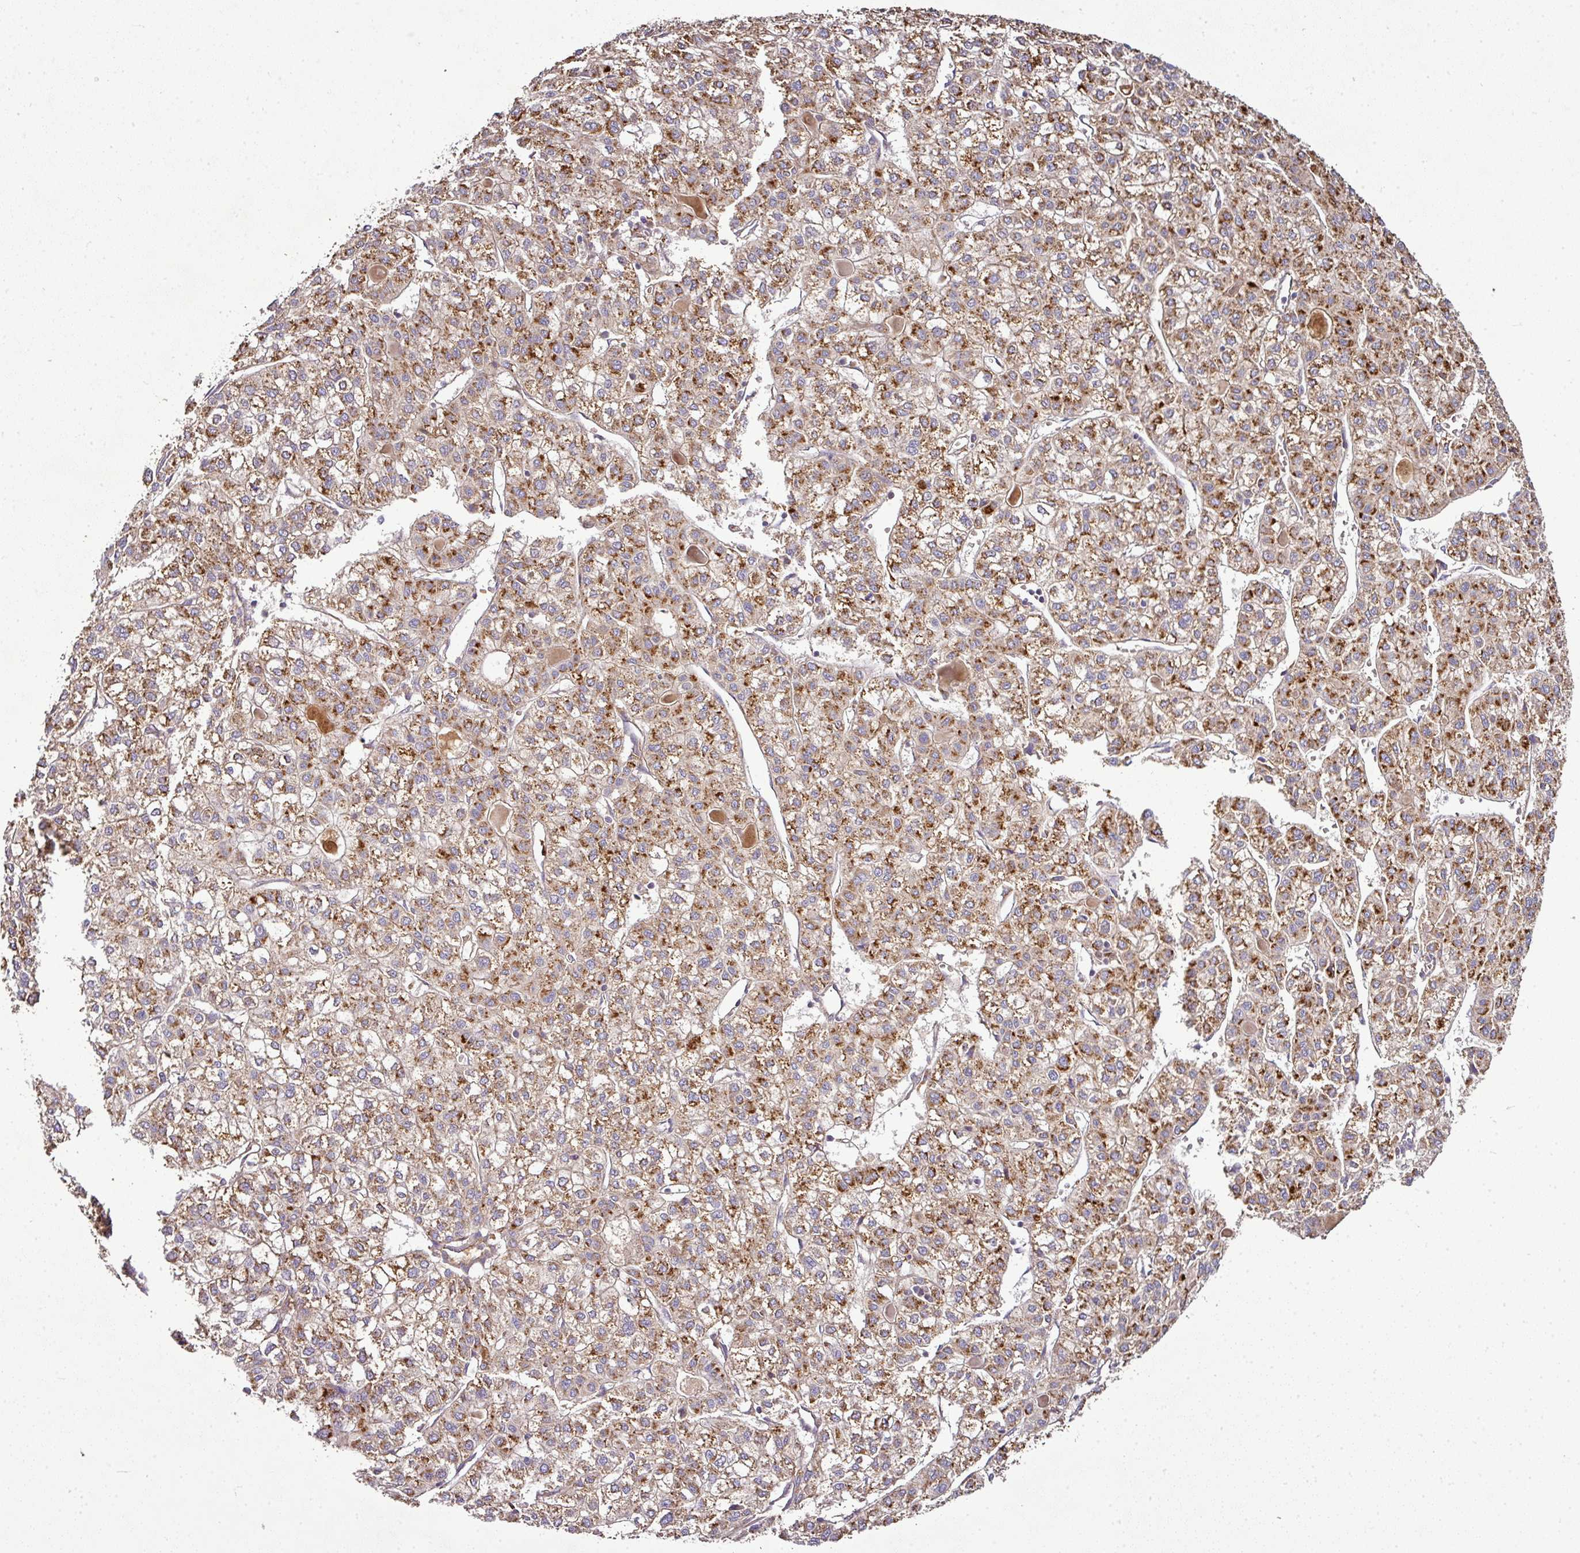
{"staining": {"intensity": "moderate", "quantity": ">75%", "location": "cytoplasmic/membranous"}, "tissue": "liver cancer", "cell_type": "Tumor cells", "image_type": "cancer", "snomed": [{"axis": "morphology", "description": "Carcinoma, Hepatocellular, NOS"}, {"axis": "topography", "description": "Liver"}], "caption": "Immunohistochemistry (IHC) image of neoplastic tissue: liver hepatocellular carcinoma stained using immunohistochemistry (IHC) shows medium levels of moderate protein expression localized specifically in the cytoplasmic/membranous of tumor cells, appearing as a cytoplasmic/membranous brown color.", "gene": "CAB39L", "patient": {"sex": "female", "age": 43}}